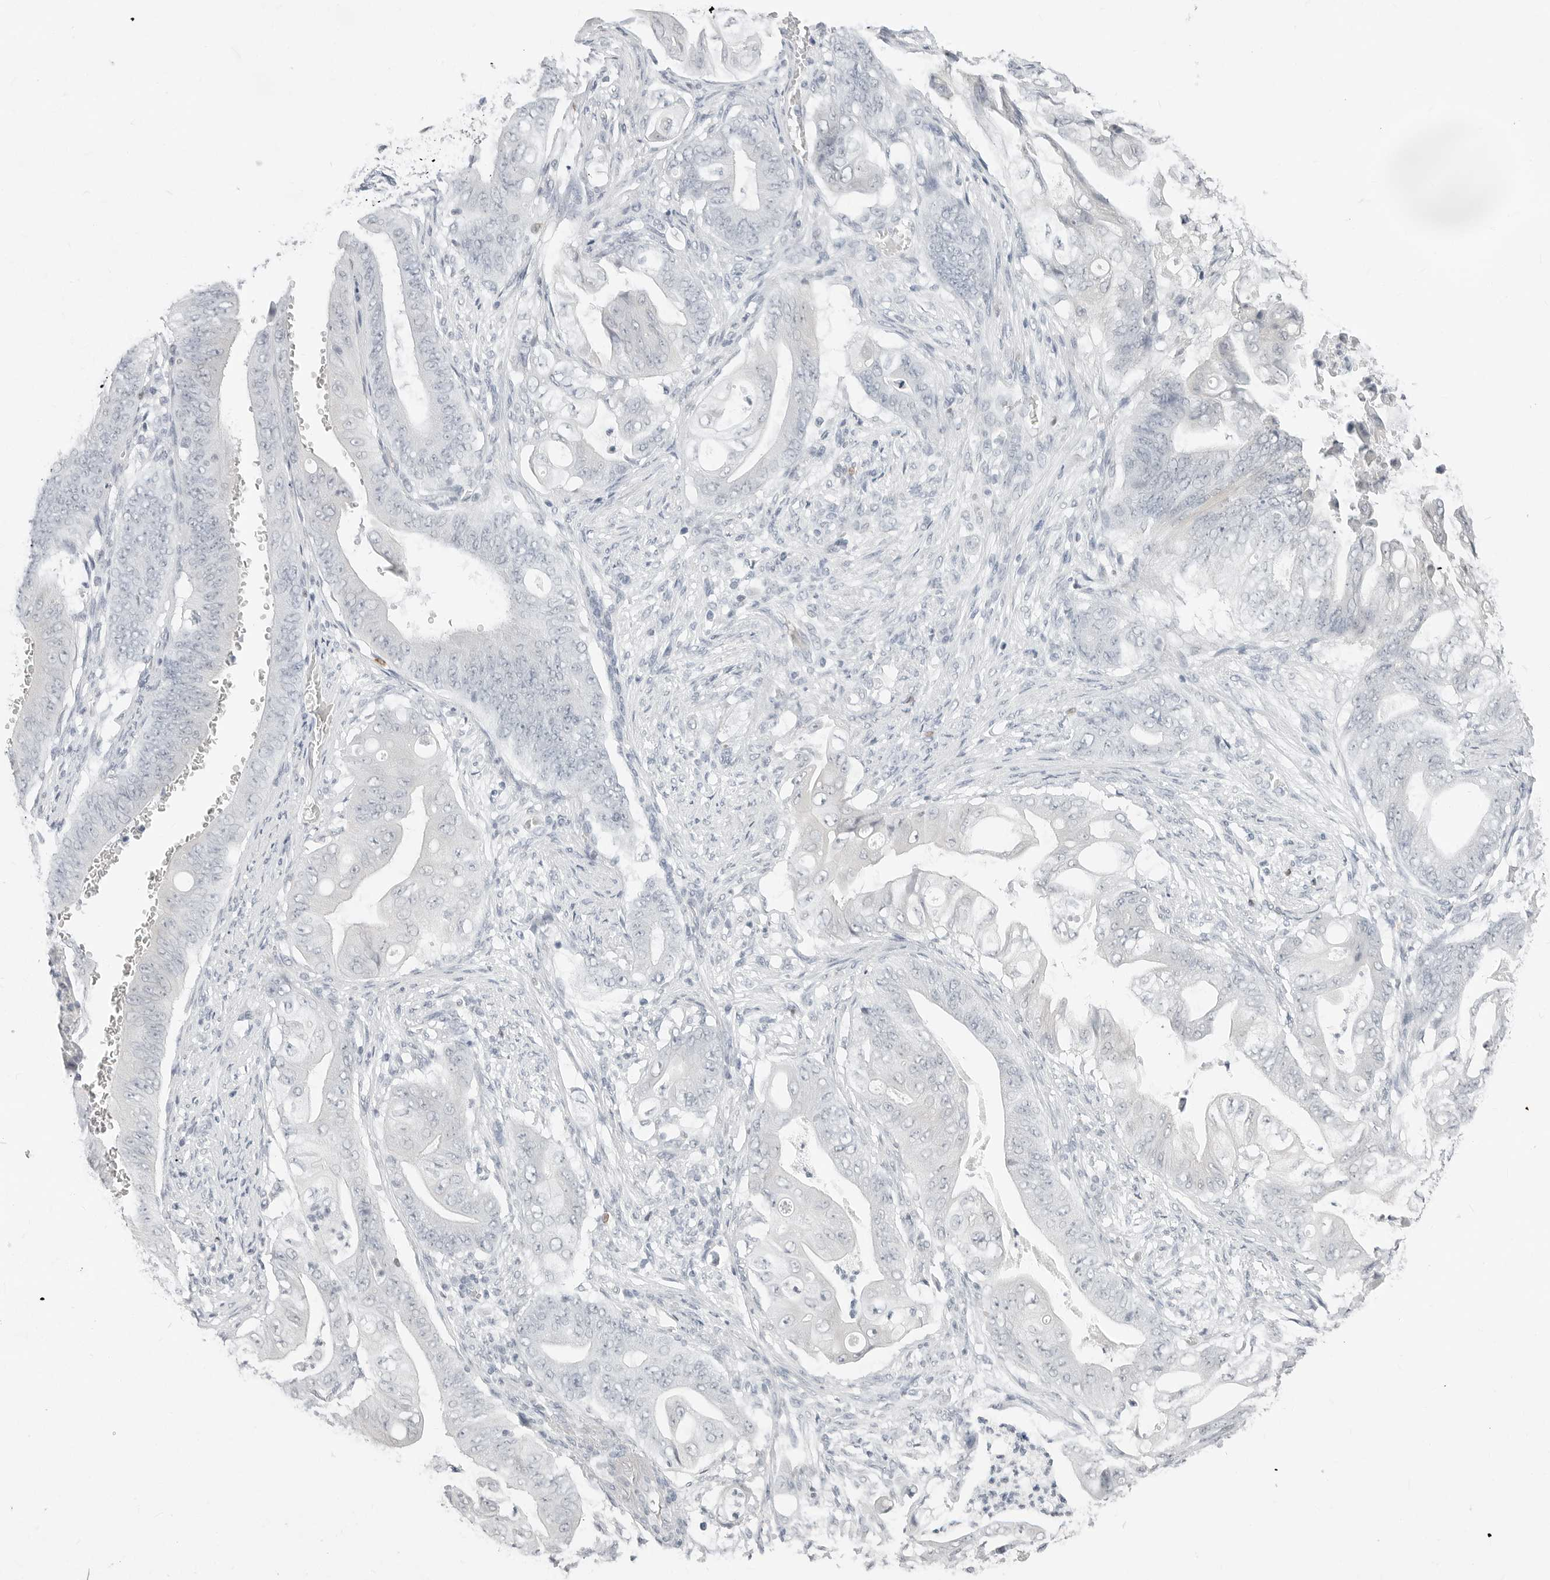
{"staining": {"intensity": "negative", "quantity": "none", "location": "none"}, "tissue": "stomach cancer", "cell_type": "Tumor cells", "image_type": "cancer", "snomed": [{"axis": "morphology", "description": "Adenocarcinoma, NOS"}, {"axis": "topography", "description": "Stomach"}], "caption": "Tumor cells show no significant protein expression in stomach cancer (adenocarcinoma).", "gene": "XIRP1", "patient": {"sex": "female", "age": 73}}